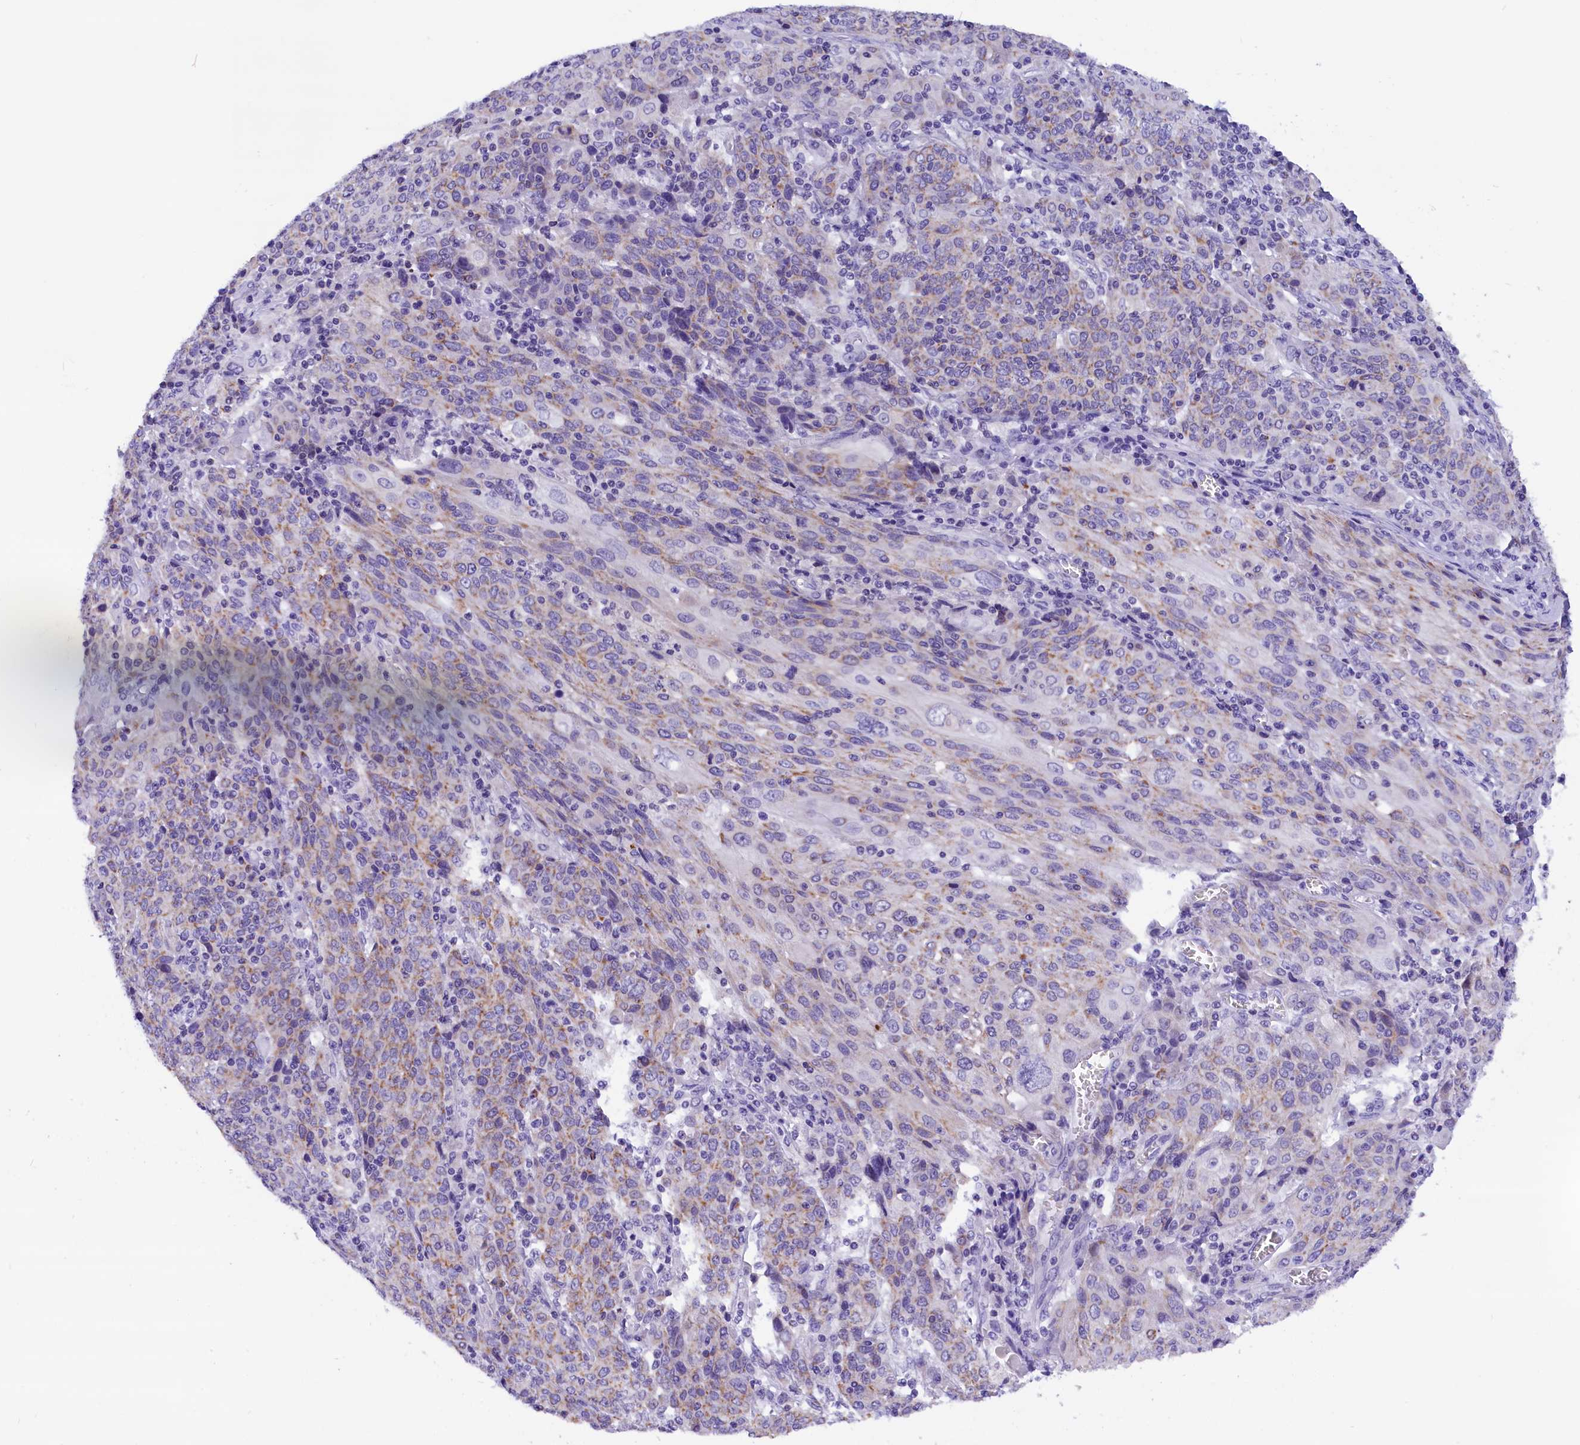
{"staining": {"intensity": "weak", "quantity": "25%-75%", "location": "cytoplasmic/membranous"}, "tissue": "cervical cancer", "cell_type": "Tumor cells", "image_type": "cancer", "snomed": [{"axis": "morphology", "description": "Squamous cell carcinoma, NOS"}, {"axis": "topography", "description": "Cervix"}], "caption": "Tumor cells reveal low levels of weak cytoplasmic/membranous positivity in about 25%-75% of cells in human cervical squamous cell carcinoma.", "gene": "ABAT", "patient": {"sex": "female", "age": 67}}